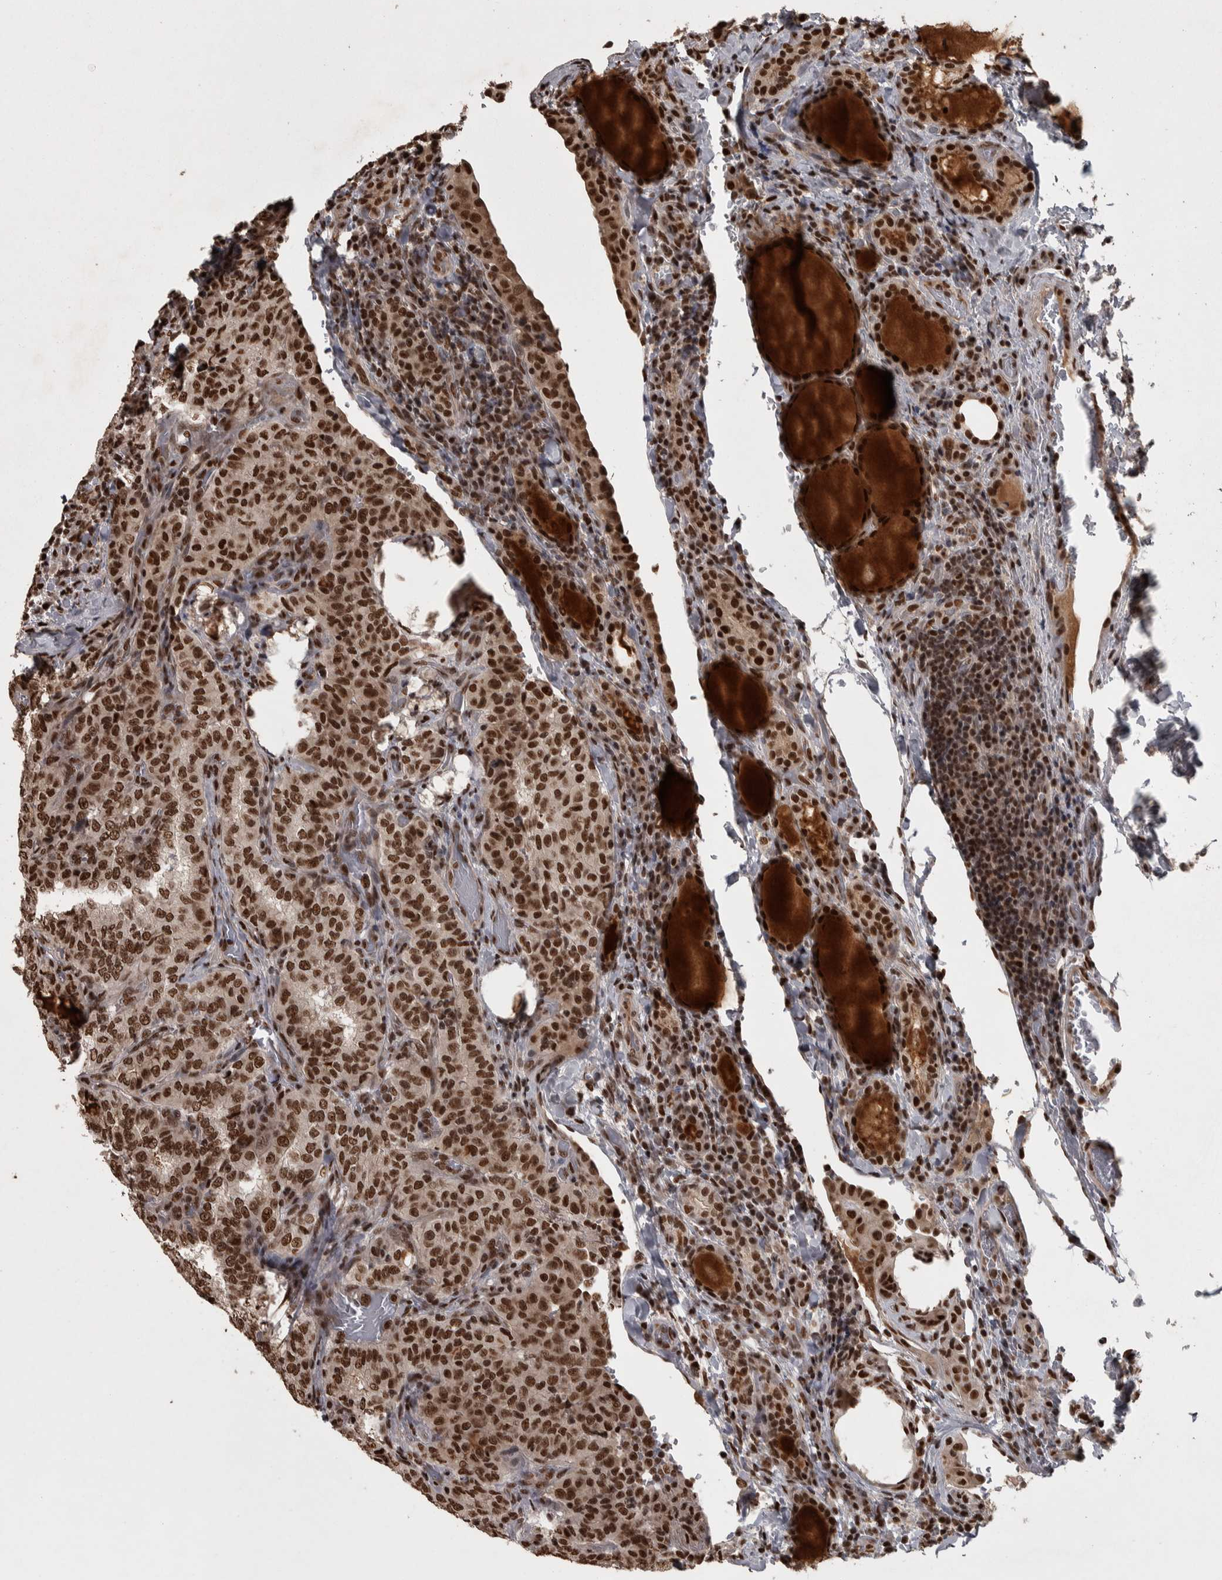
{"staining": {"intensity": "strong", "quantity": ">75%", "location": "nuclear"}, "tissue": "thyroid cancer", "cell_type": "Tumor cells", "image_type": "cancer", "snomed": [{"axis": "morphology", "description": "Normal tissue, NOS"}, {"axis": "morphology", "description": "Papillary adenocarcinoma, NOS"}, {"axis": "topography", "description": "Thyroid gland"}], "caption": "Brown immunohistochemical staining in thyroid papillary adenocarcinoma demonstrates strong nuclear positivity in approximately >75% of tumor cells.", "gene": "ZFHX4", "patient": {"sex": "female", "age": 30}}